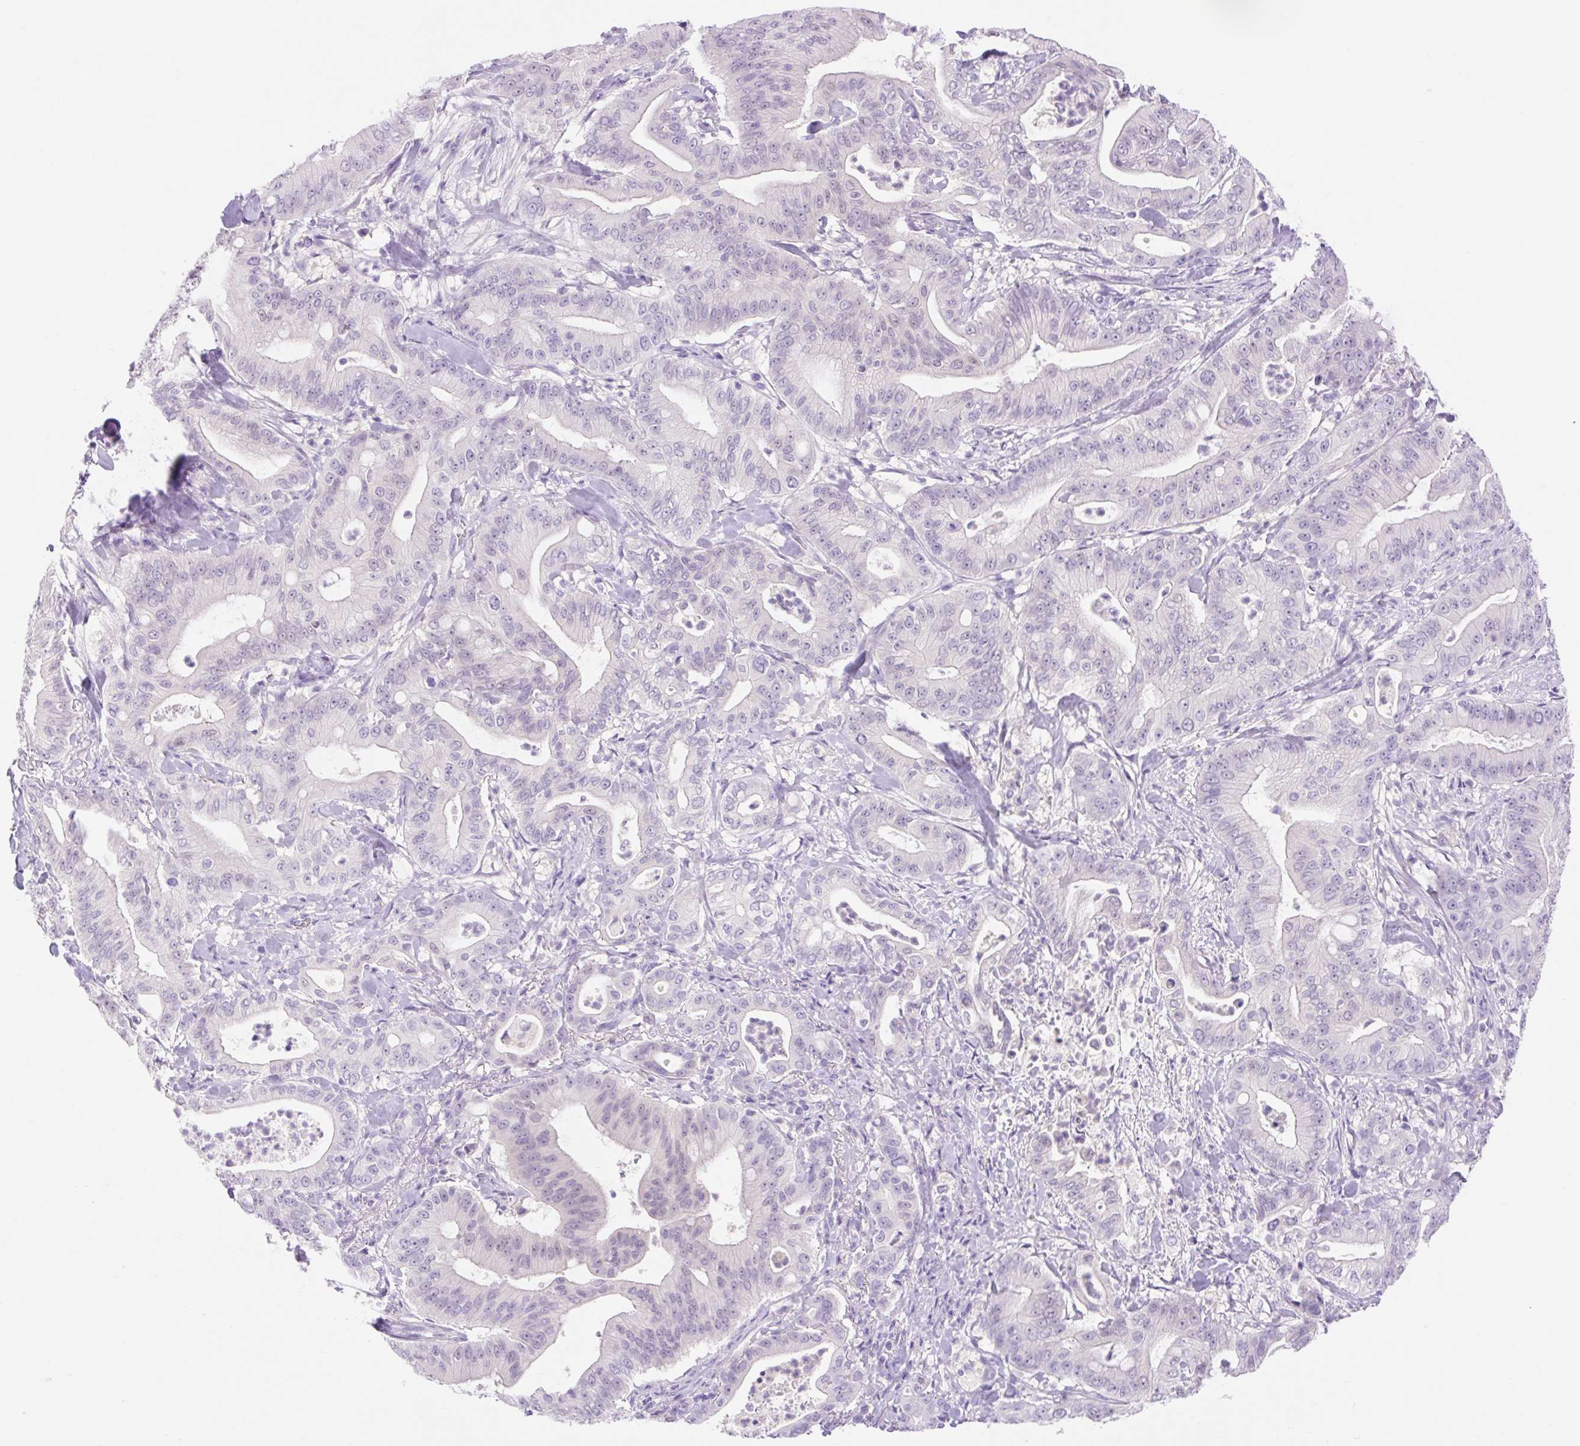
{"staining": {"intensity": "negative", "quantity": "none", "location": "none"}, "tissue": "pancreatic cancer", "cell_type": "Tumor cells", "image_type": "cancer", "snomed": [{"axis": "morphology", "description": "Adenocarcinoma, NOS"}, {"axis": "topography", "description": "Pancreas"}], "caption": "This photomicrograph is of adenocarcinoma (pancreatic) stained with immunohistochemistry to label a protein in brown with the nuclei are counter-stained blue. There is no expression in tumor cells.", "gene": "SLC25A40", "patient": {"sex": "male", "age": 71}}